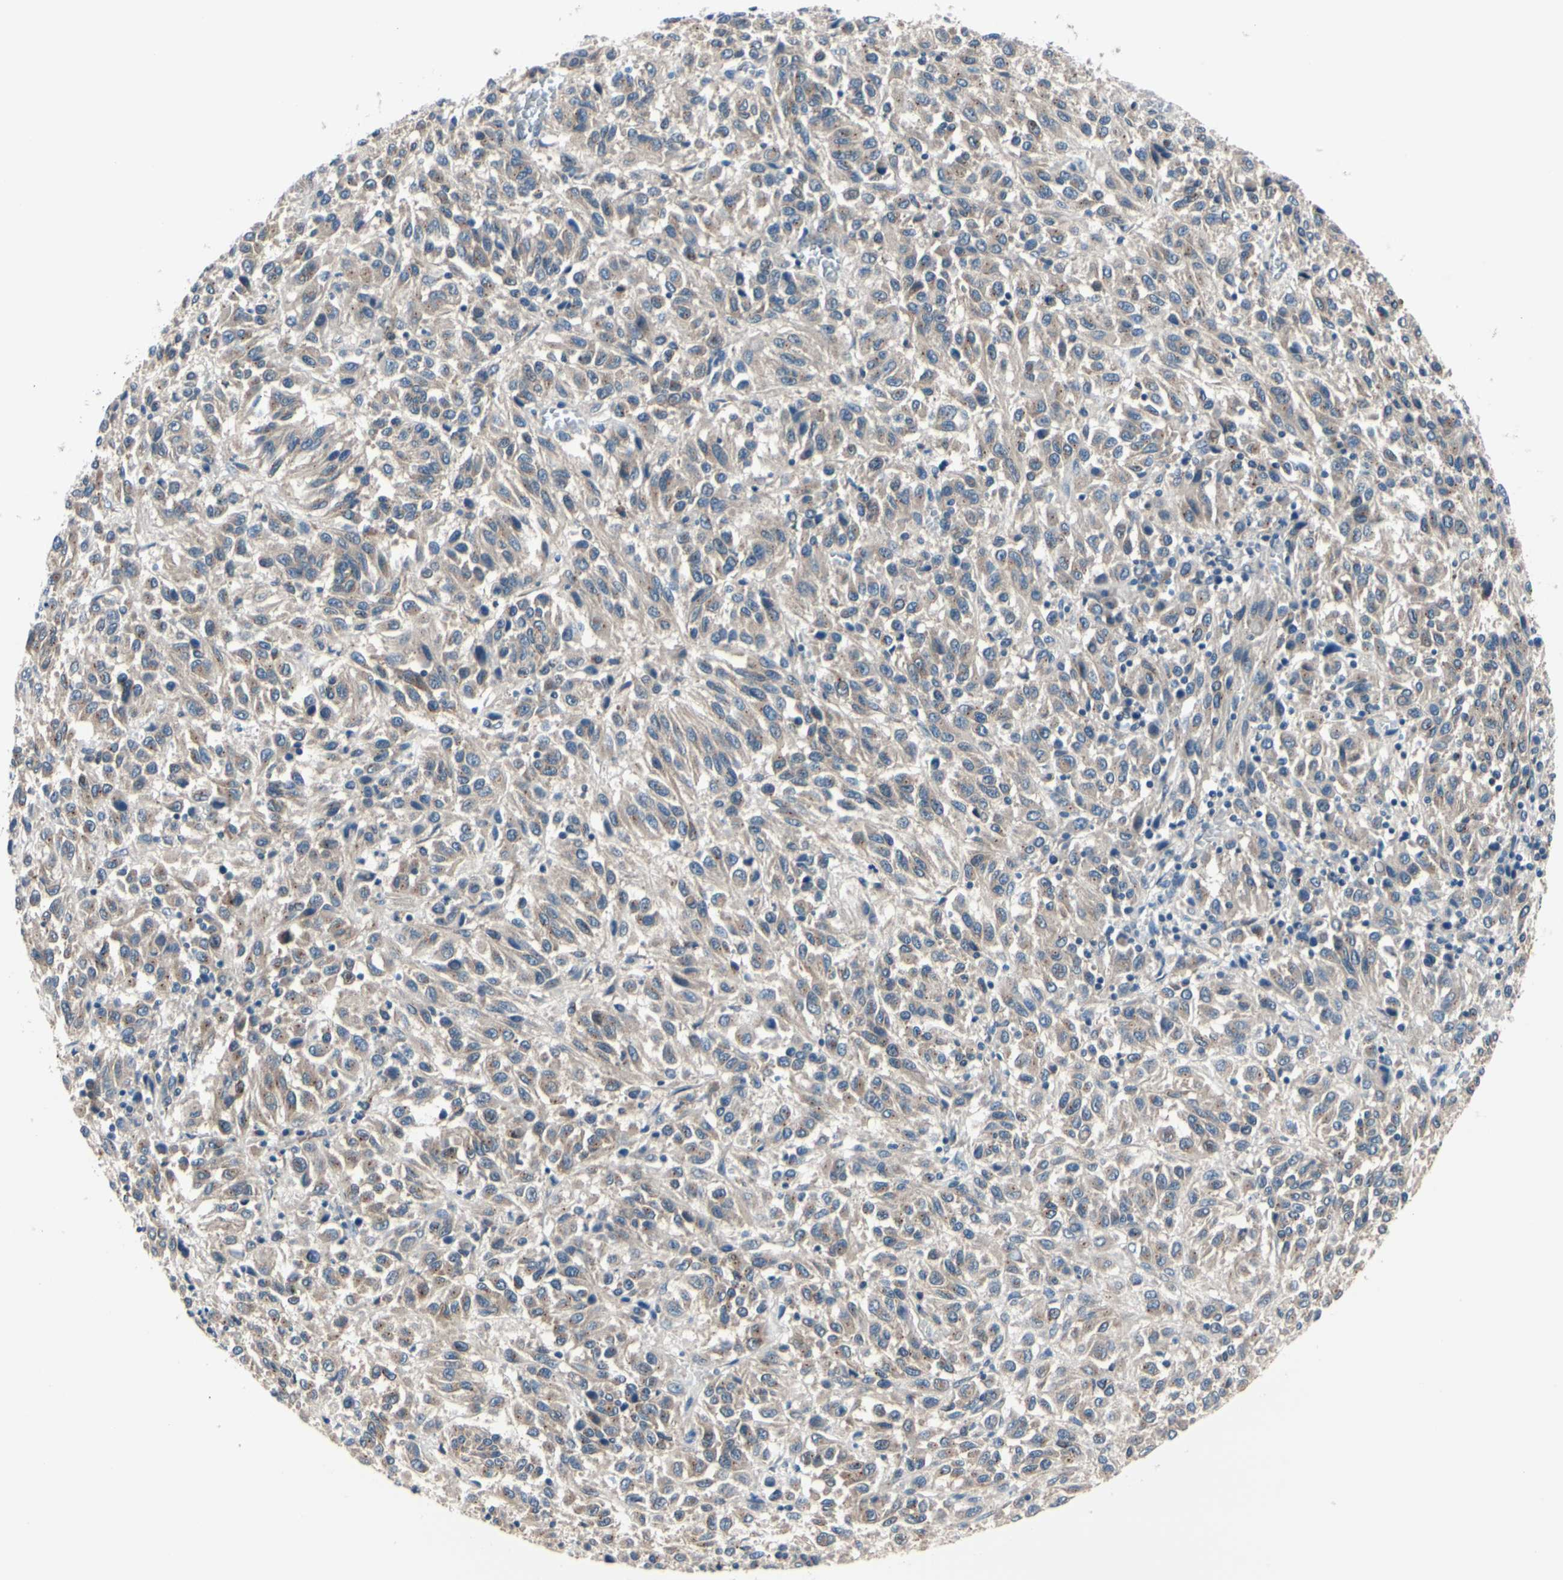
{"staining": {"intensity": "negative", "quantity": "none", "location": "none"}, "tissue": "melanoma", "cell_type": "Tumor cells", "image_type": "cancer", "snomed": [{"axis": "morphology", "description": "Malignant melanoma, Metastatic site"}, {"axis": "topography", "description": "Lung"}], "caption": "Image shows no protein expression in tumor cells of melanoma tissue. (DAB (3,3'-diaminobenzidine) immunohistochemistry, high magnification).", "gene": "PRKAR2B", "patient": {"sex": "male", "age": 64}}